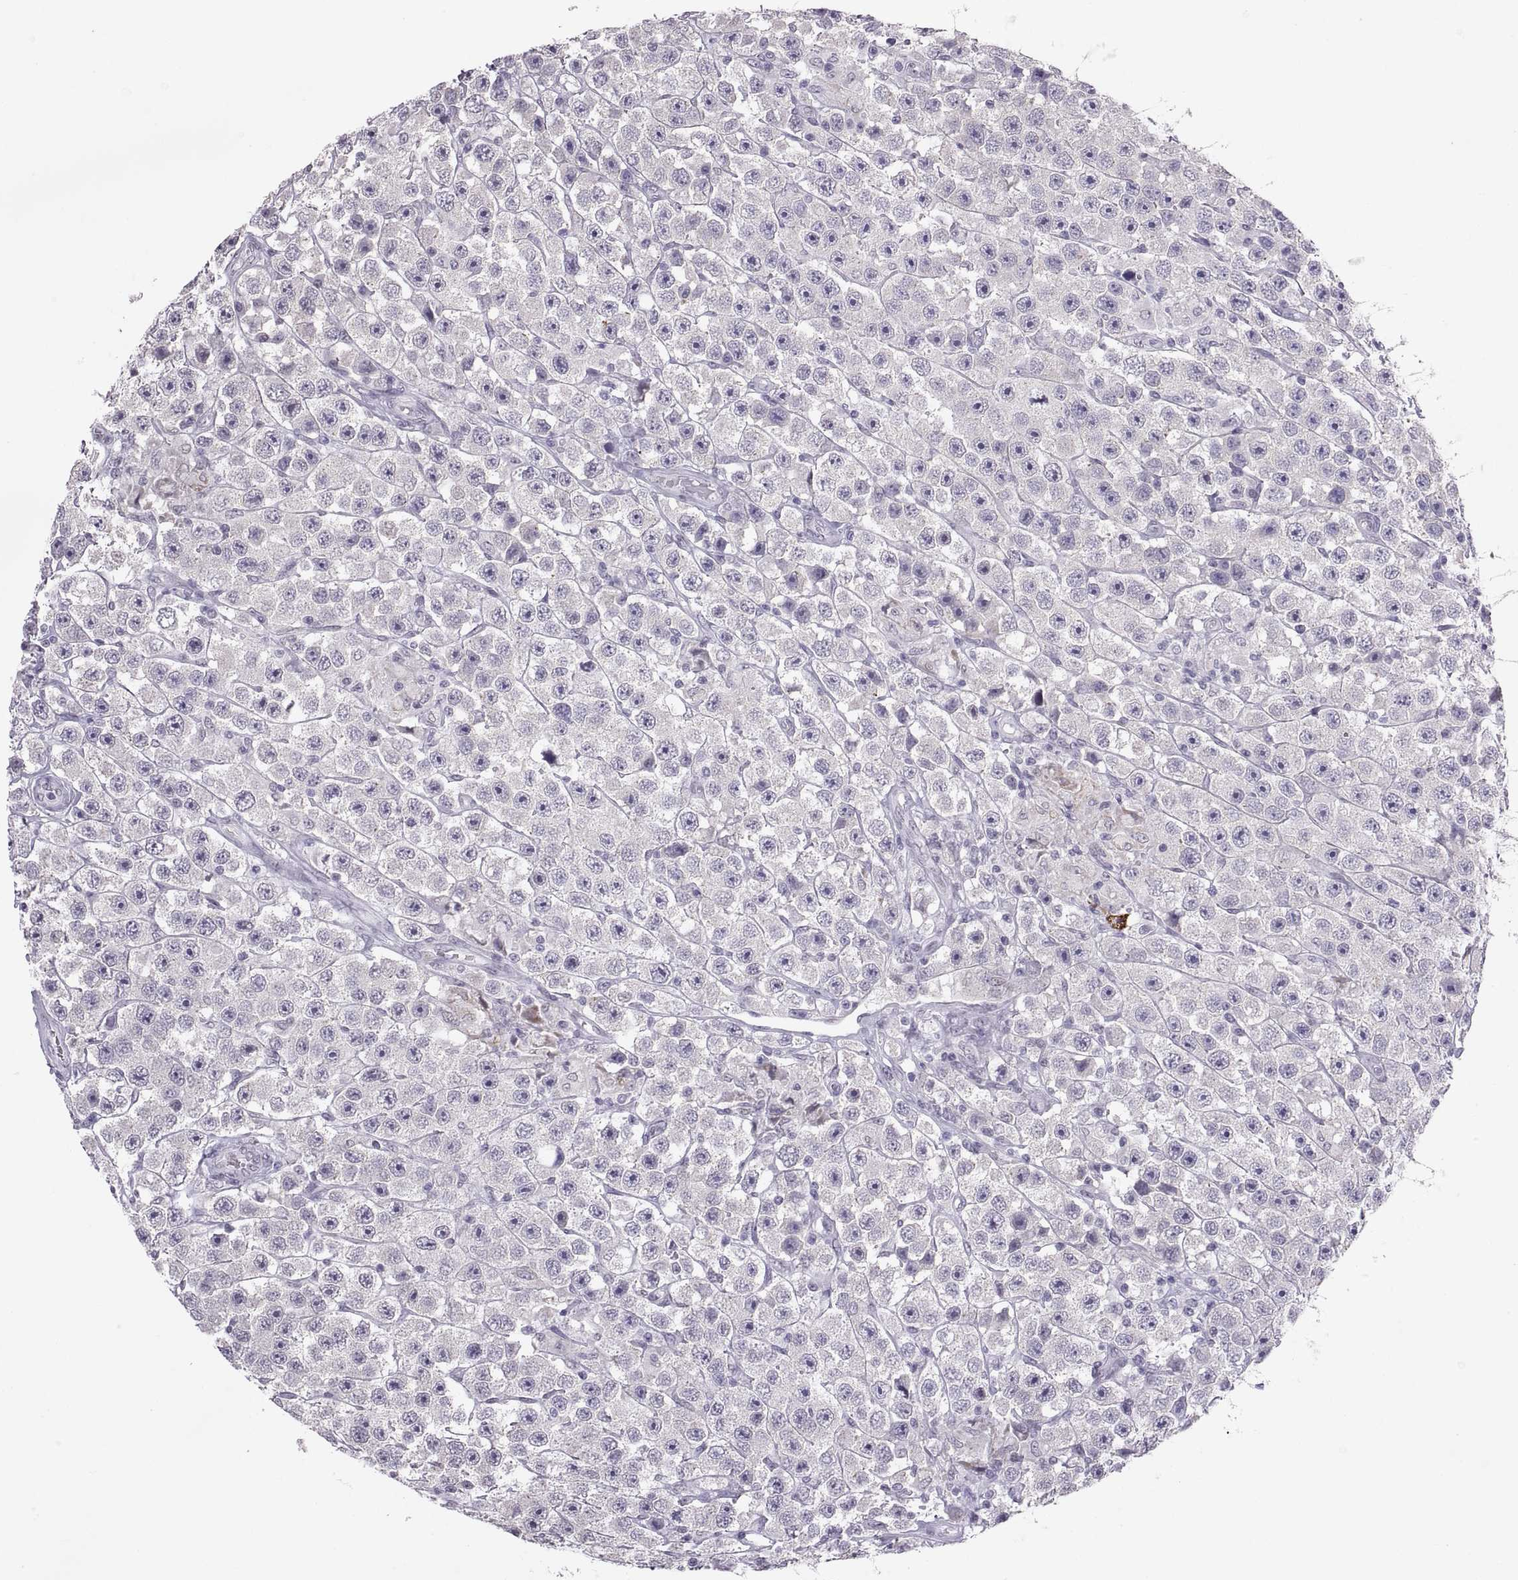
{"staining": {"intensity": "negative", "quantity": "none", "location": "none"}, "tissue": "testis cancer", "cell_type": "Tumor cells", "image_type": "cancer", "snomed": [{"axis": "morphology", "description": "Seminoma, NOS"}, {"axis": "topography", "description": "Testis"}], "caption": "The immunohistochemistry histopathology image has no significant positivity in tumor cells of testis cancer (seminoma) tissue.", "gene": "KRT77", "patient": {"sex": "male", "age": 45}}